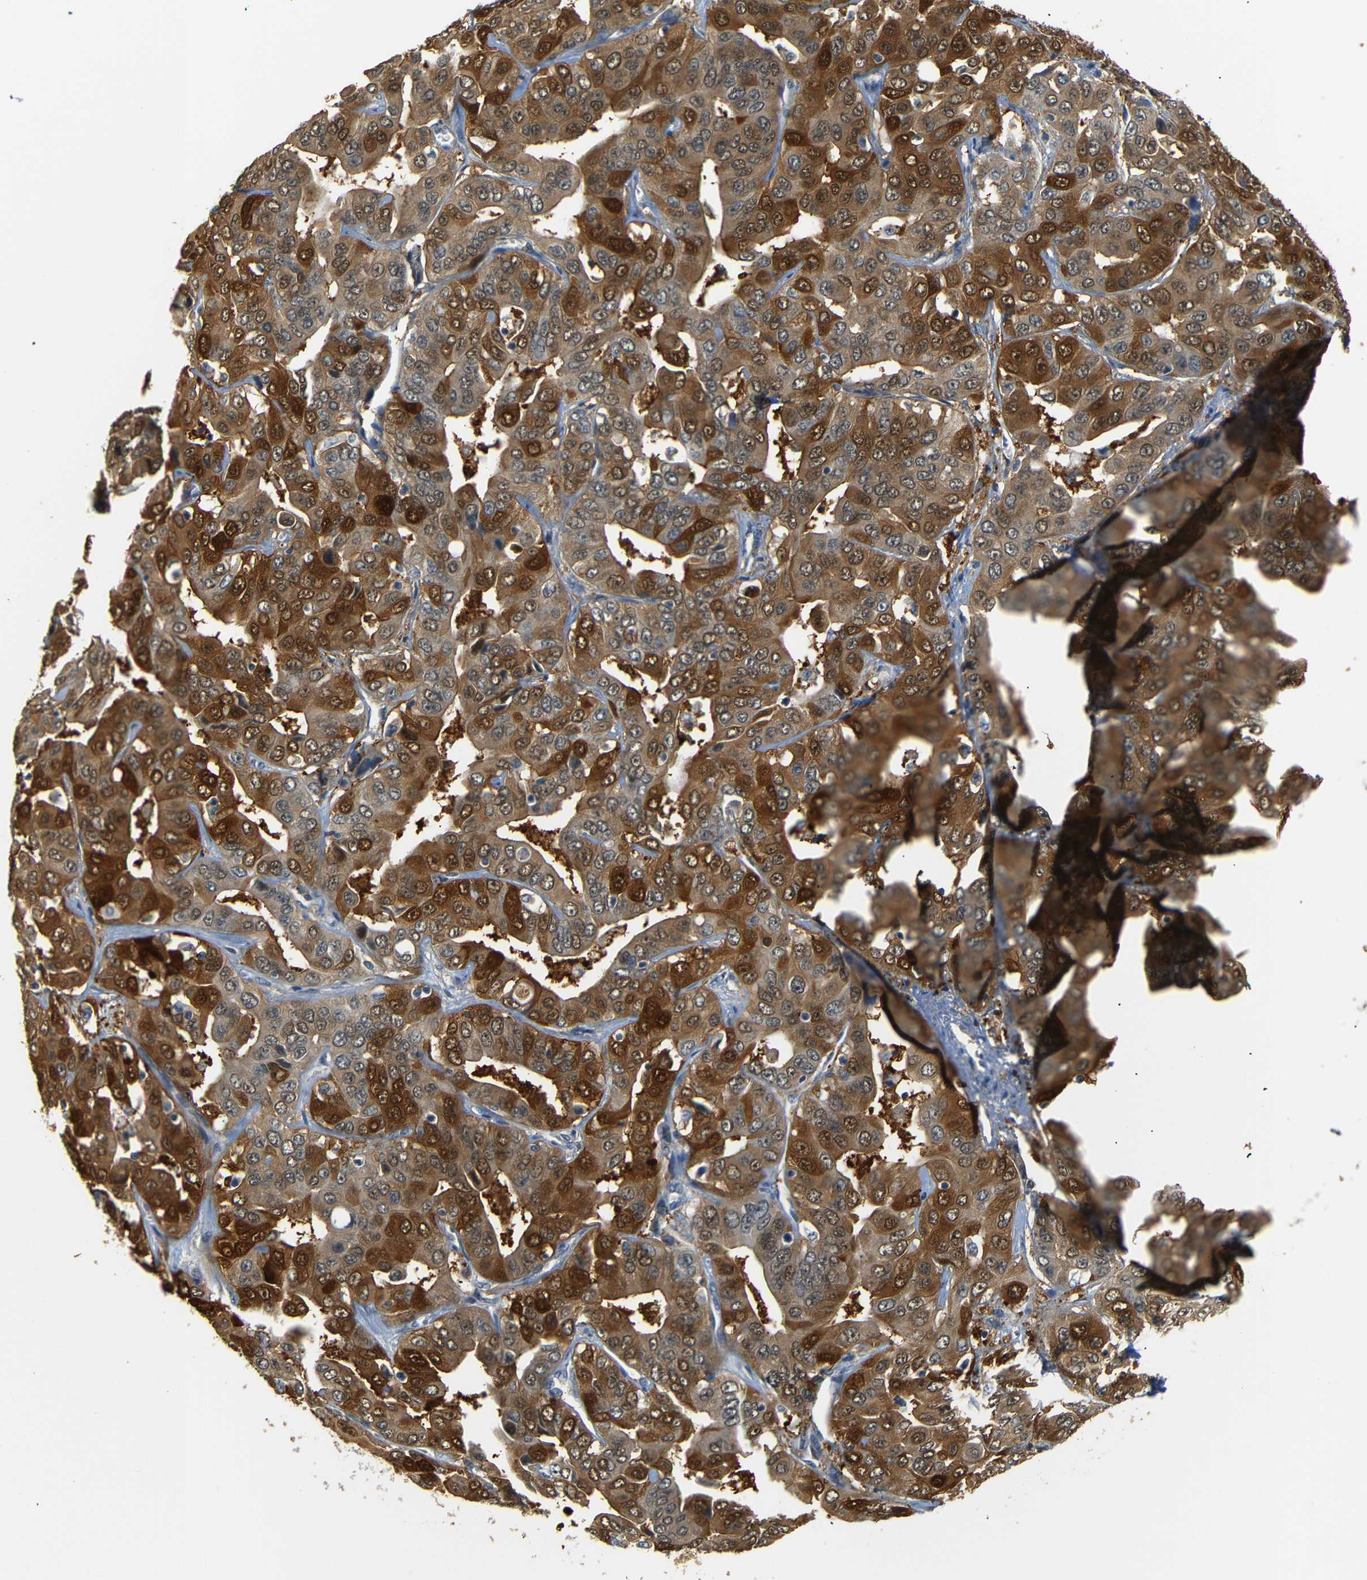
{"staining": {"intensity": "moderate", "quantity": ">75%", "location": "cytoplasmic/membranous,nuclear"}, "tissue": "liver cancer", "cell_type": "Tumor cells", "image_type": "cancer", "snomed": [{"axis": "morphology", "description": "Cholangiocarcinoma"}, {"axis": "topography", "description": "Liver"}], "caption": "Immunohistochemical staining of human liver cancer demonstrates moderate cytoplasmic/membranous and nuclear protein expression in about >75% of tumor cells. (Brightfield microscopy of DAB IHC at high magnification).", "gene": "SFN", "patient": {"sex": "female", "age": 52}}